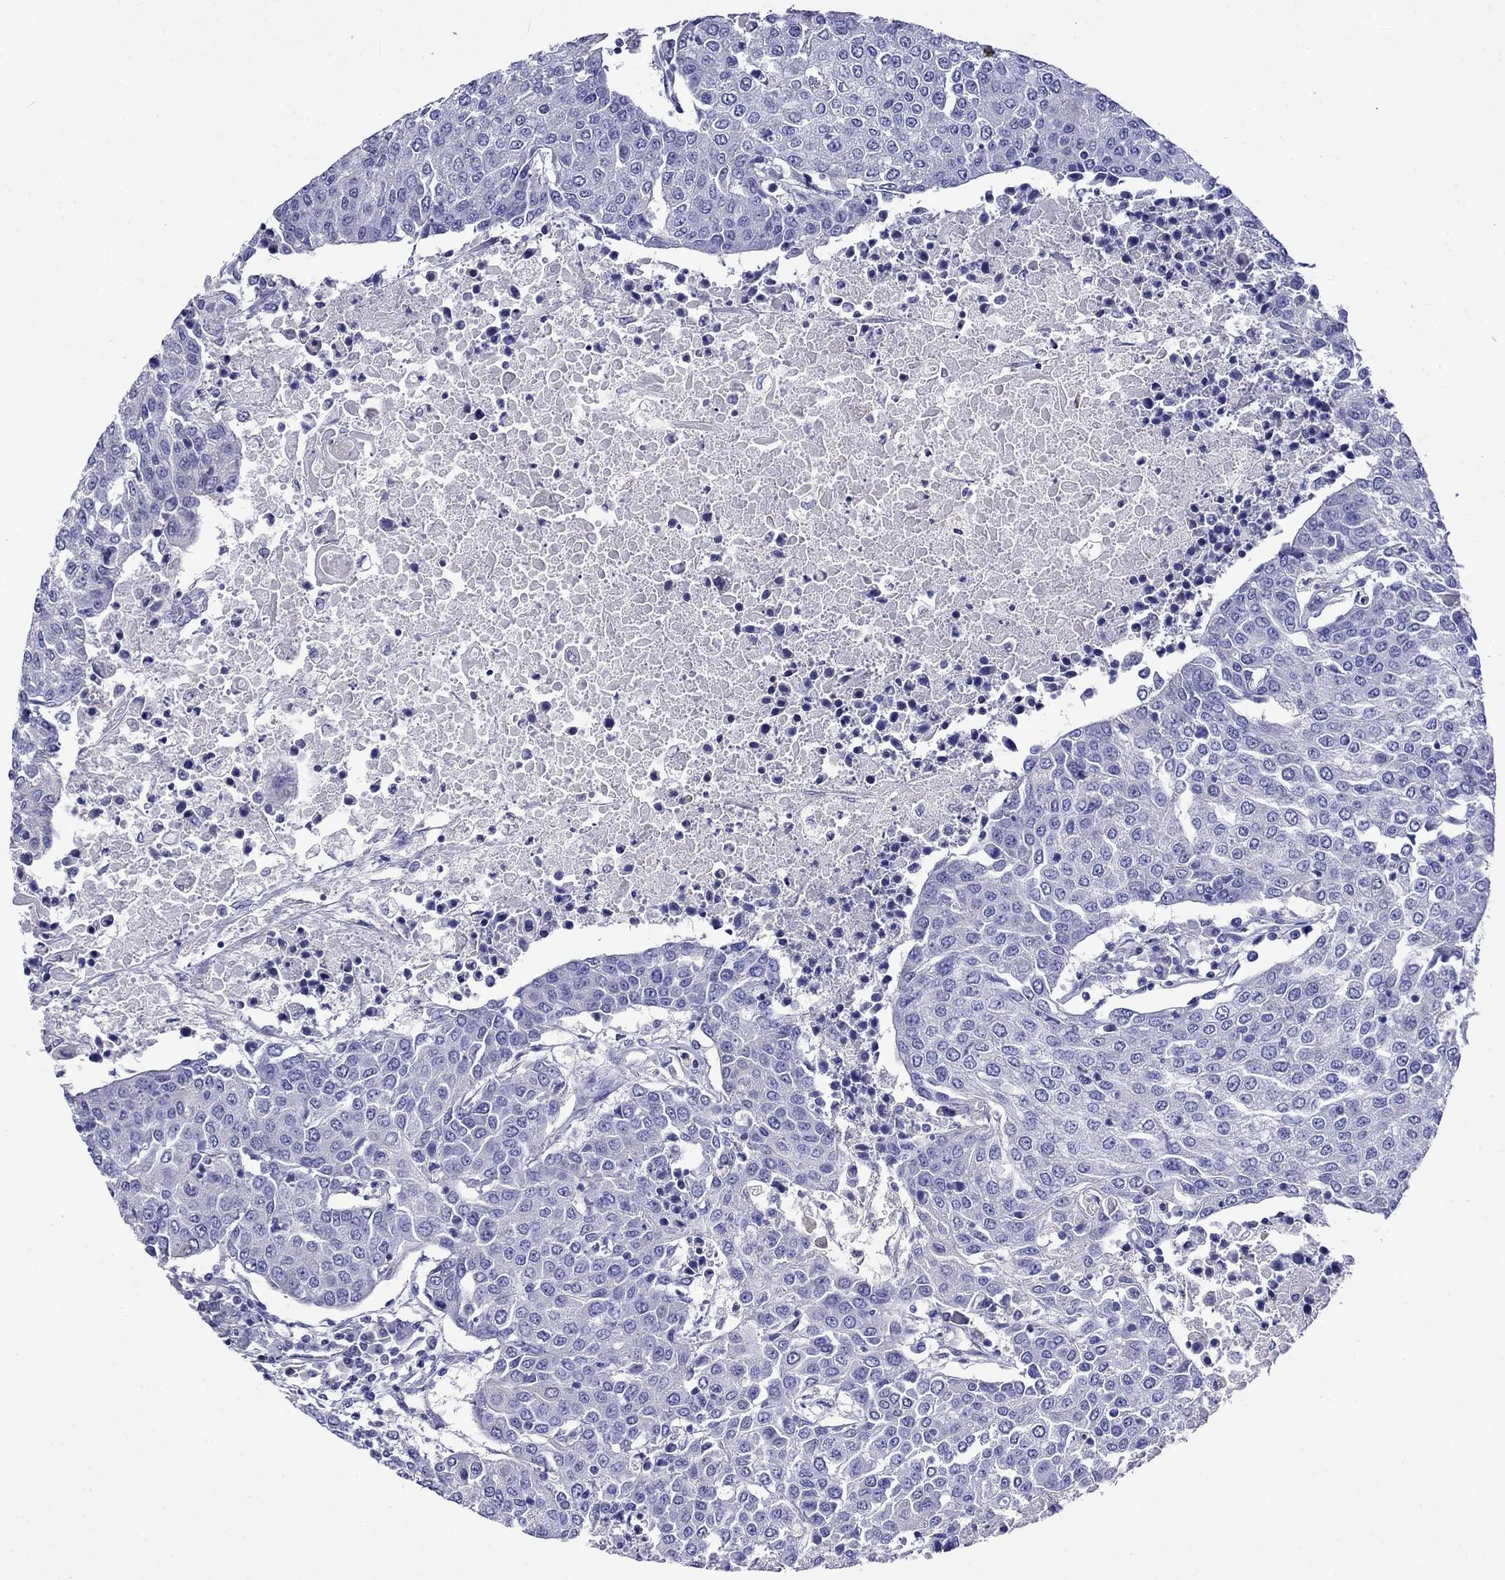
{"staining": {"intensity": "negative", "quantity": "none", "location": "none"}, "tissue": "urothelial cancer", "cell_type": "Tumor cells", "image_type": "cancer", "snomed": [{"axis": "morphology", "description": "Urothelial carcinoma, High grade"}, {"axis": "topography", "description": "Urinary bladder"}], "caption": "Urothelial cancer stained for a protein using immunohistochemistry reveals no staining tumor cells.", "gene": "SCG2", "patient": {"sex": "female", "age": 85}}